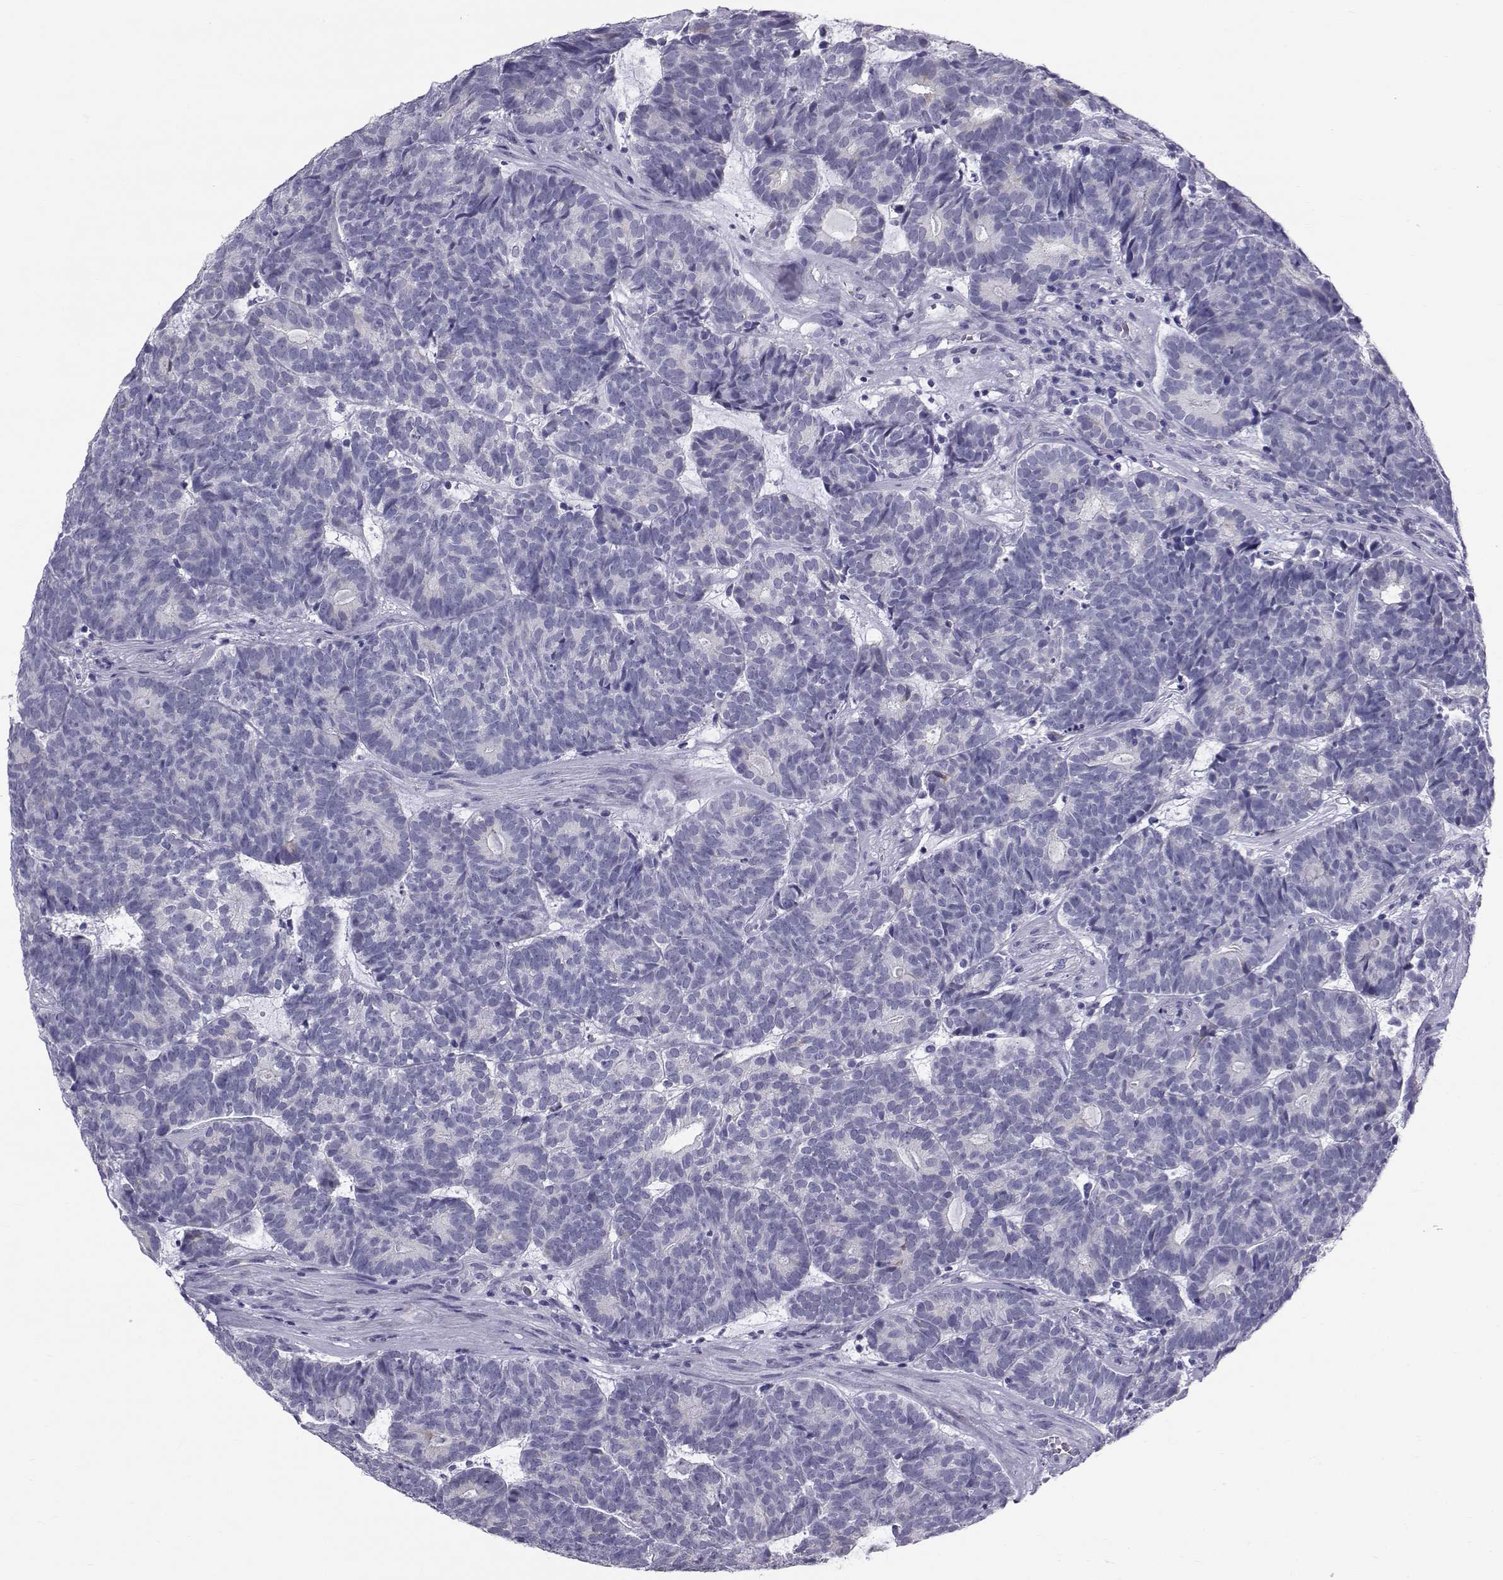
{"staining": {"intensity": "negative", "quantity": "none", "location": "none"}, "tissue": "head and neck cancer", "cell_type": "Tumor cells", "image_type": "cancer", "snomed": [{"axis": "morphology", "description": "Adenocarcinoma, NOS"}, {"axis": "topography", "description": "Head-Neck"}], "caption": "There is no significant staining in tumor cells of head and neck cancer (adenocarcinoma).", "gene": "RNASE12", "patient": {"sex": "female", "age": 81}}